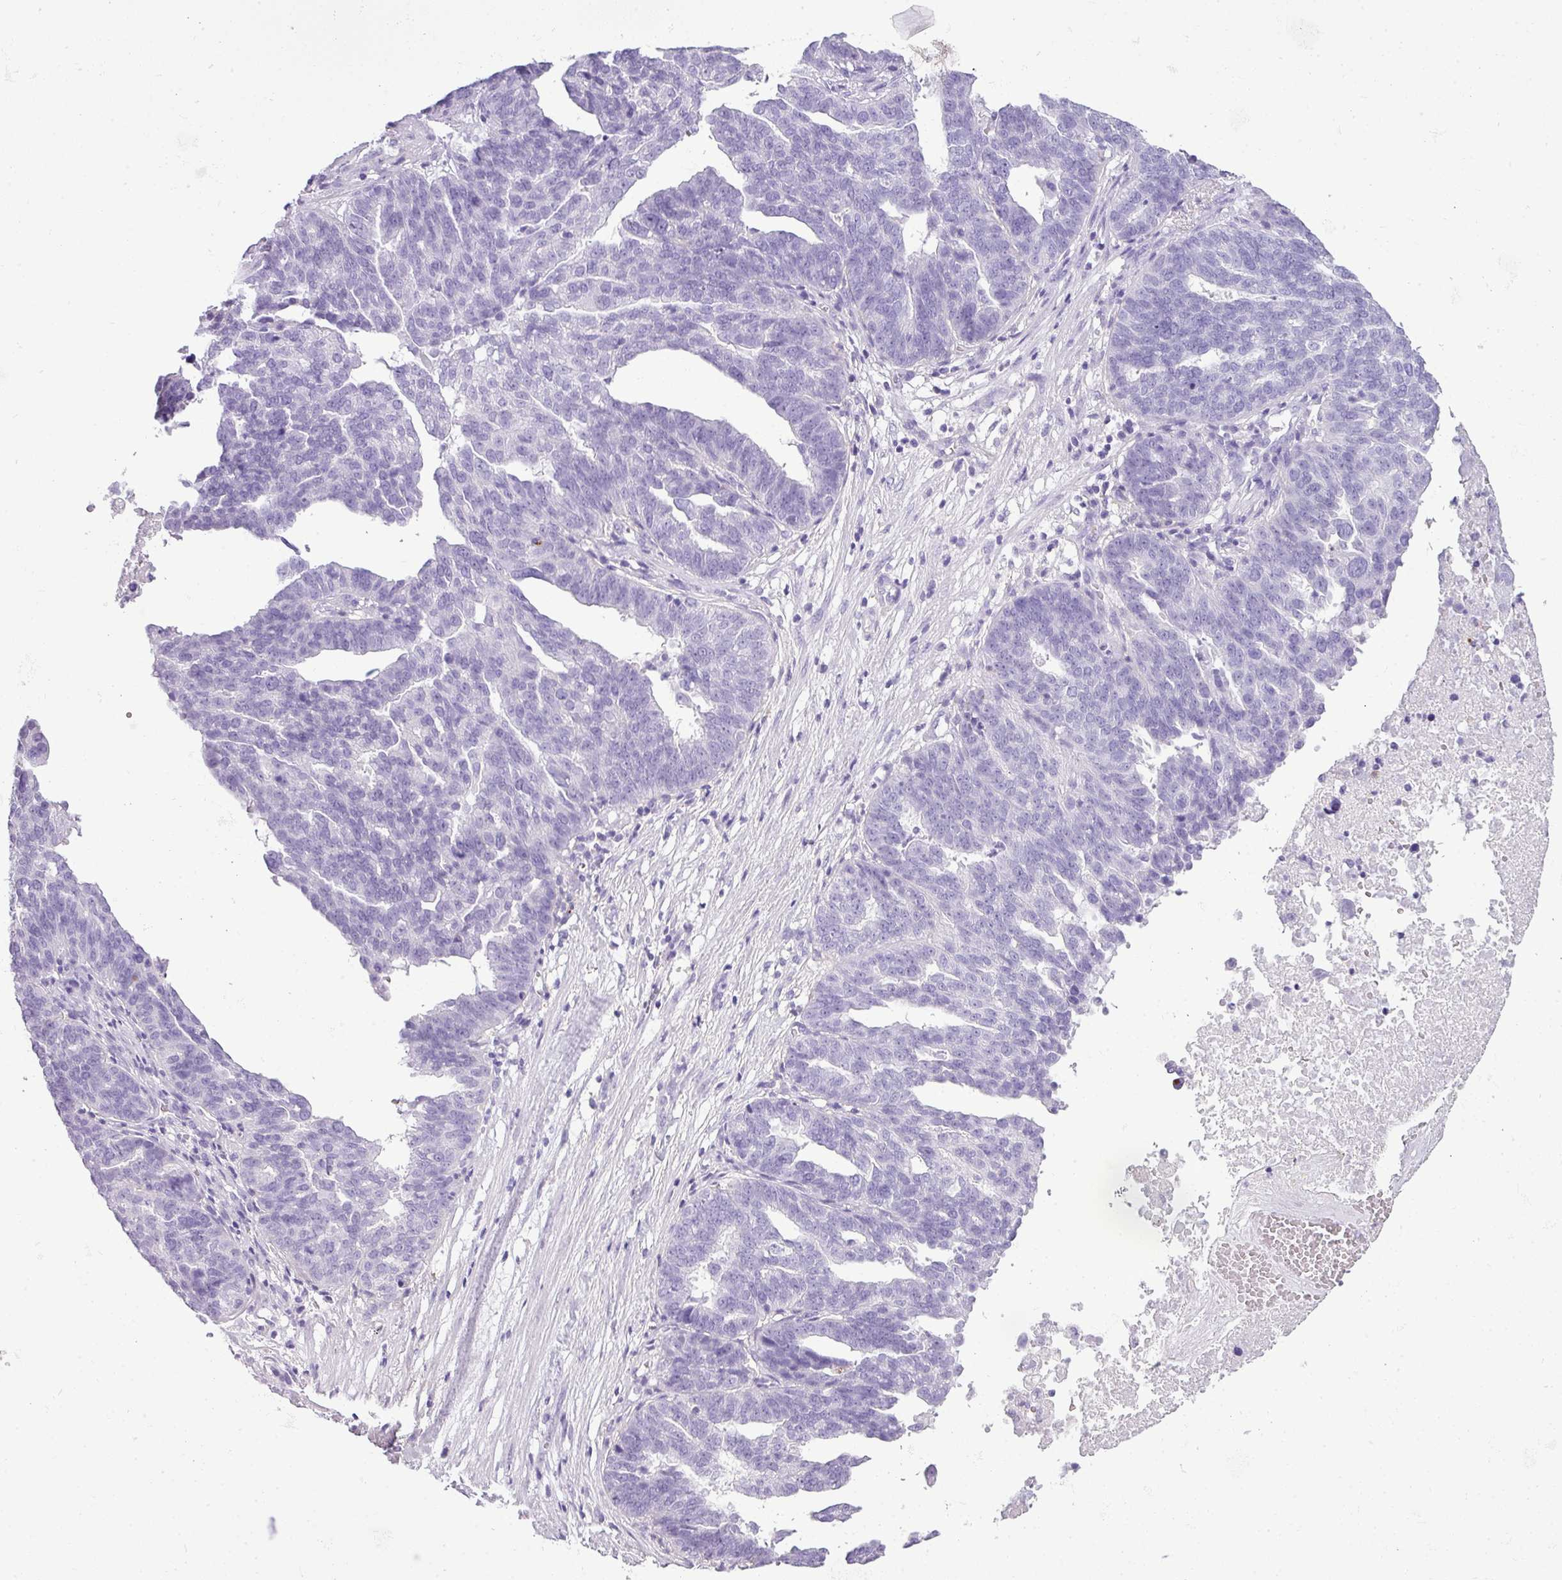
{"staining": {"intensity": "negative", "quantity": "none", "location": "none"}, "tissue": "ovarian cancer", "cell_type": "Tumor cells", "image_type": "cancer", "snomed": [{"axis": "morphology", "description": "Cystadenocarcinoma, serous, NOS"}, {"axis": "topography", "description": "Ovary"}], "caption": "This is an immunohistochemistry (IHC) image of serous cystadenocarcinoma (ovarian). There is no expression in tumor cells.", "gene": "RBMXL2", "patient": {"sex": "female", "age": 59}}